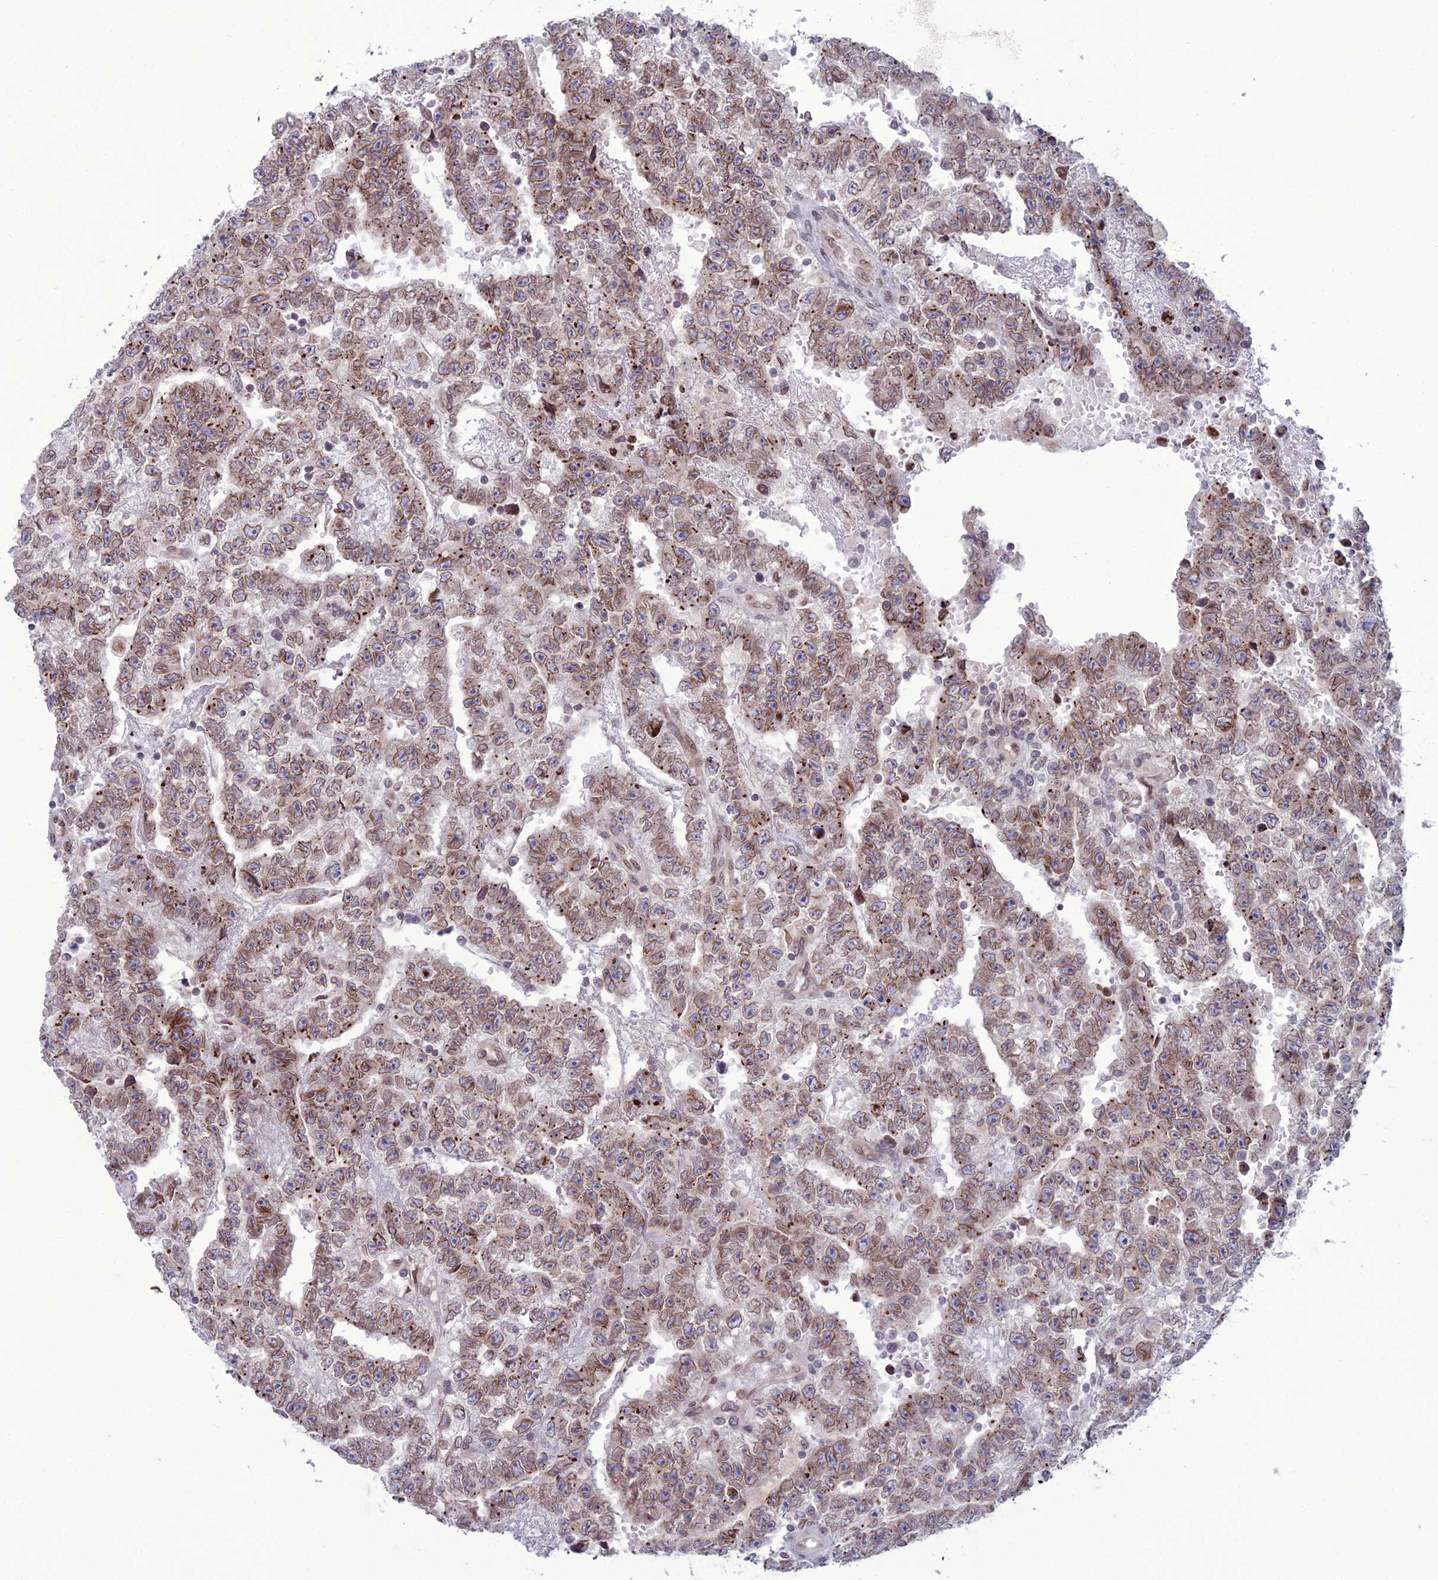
{"staining": {"intensity": "moderate", "quantity": ">75%", "location": "cytoplasmic/membranous,nuclear"}, "tissue": "testis cancer", "cell_type": "Tumor cells", "image_type": "cancer", "snomed": [{"axis": "morphology", "description": "Carcinoma, Embryonal, NOS"}, {"axis": "topography", "description": "Testis"}], "caption": "A photomicrograph showing moderate cytoplasmic/membranous and nuclear positivity in about >75% of tumor cells in testis cancer, as visualized by brown immunohistochemical staining.", "gene": "WDR46", "patient": {"sex": "male", "age": 25}}